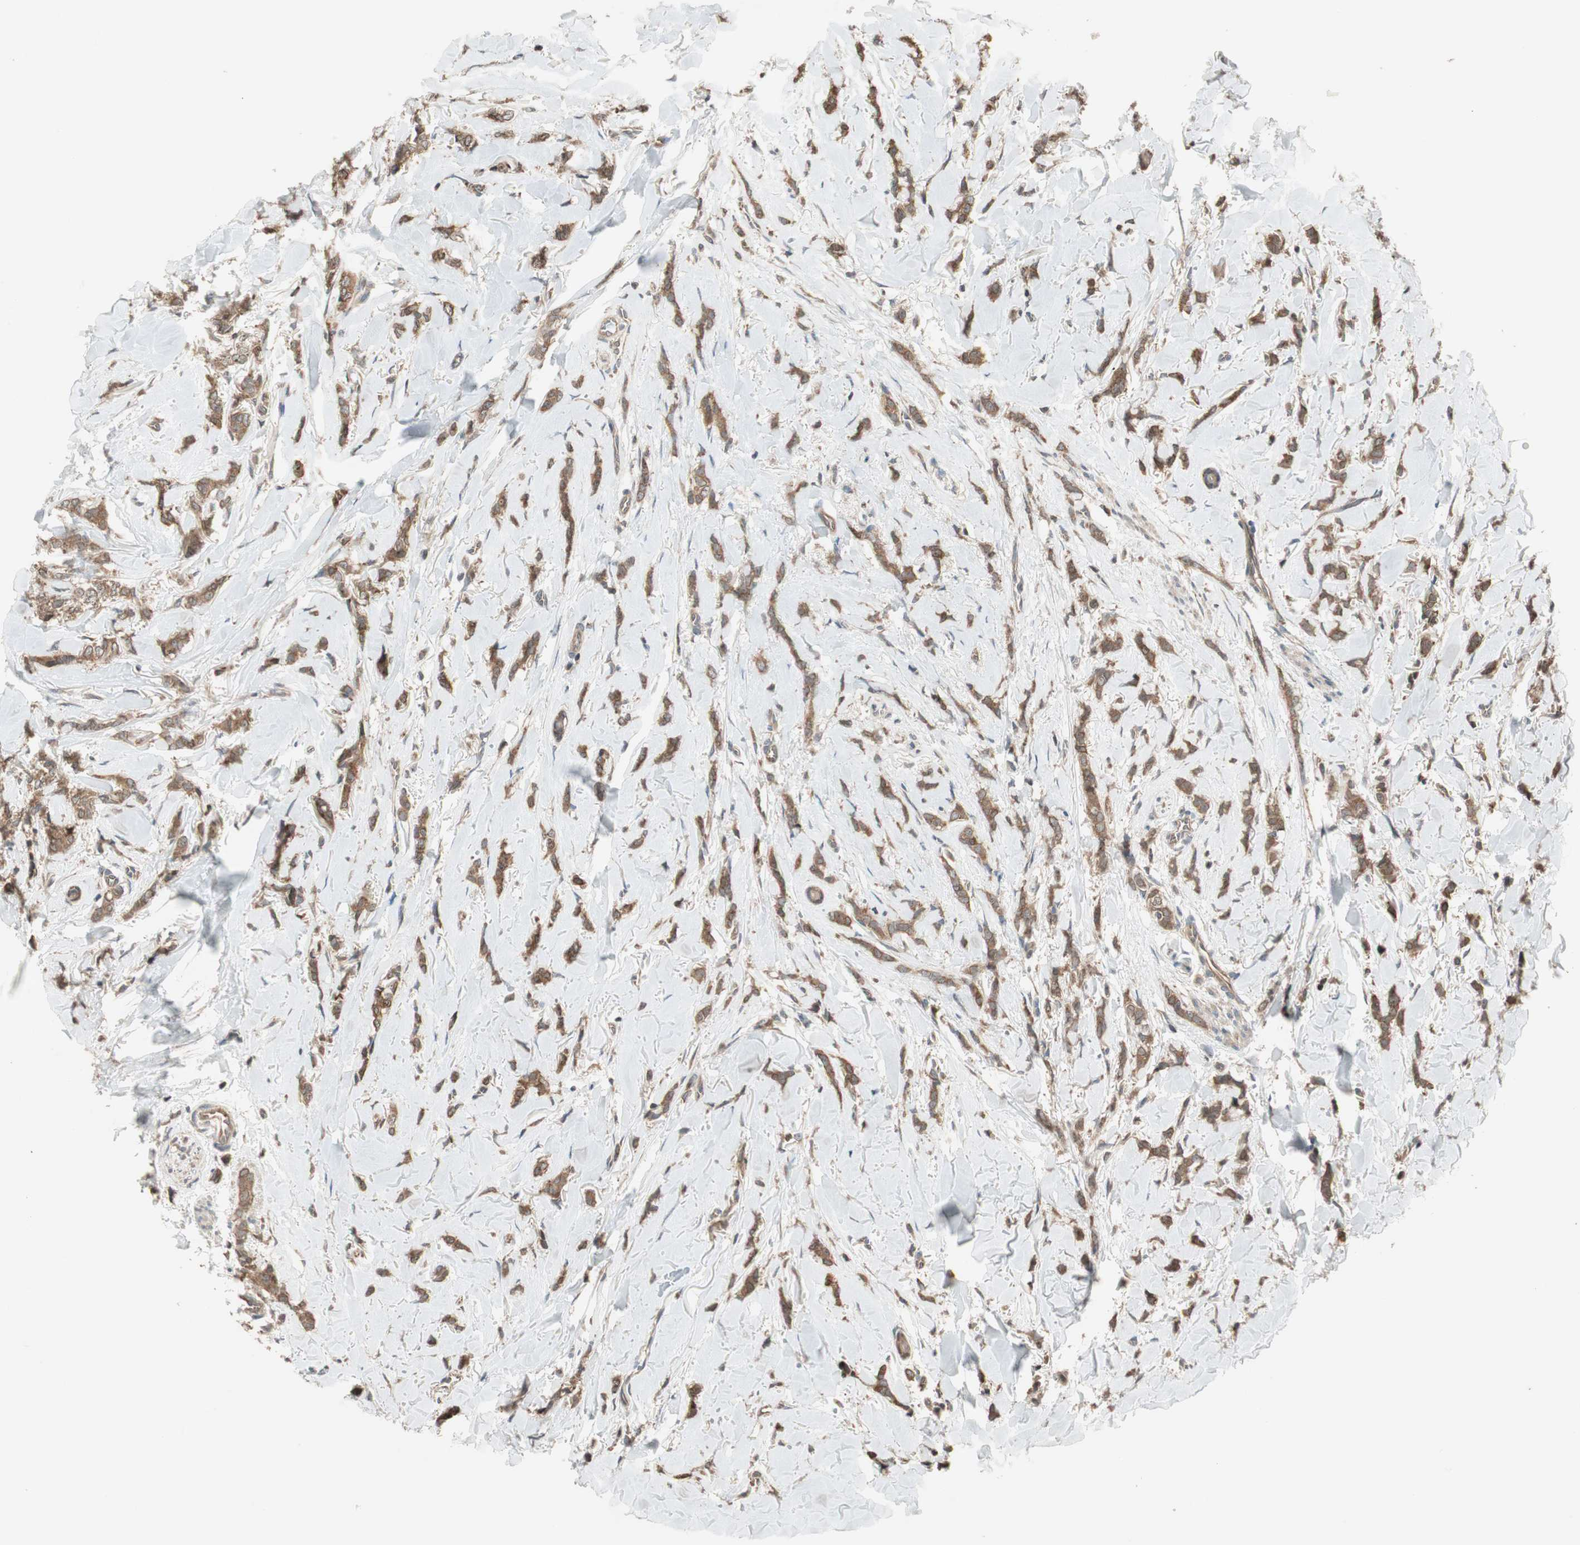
{"staining": {"intensity": "moderate", "quantity": ">75%", "location": "cytoplasmic/membranous"}, "tissue": "breast cancer", "cell_type": "Tumor cells", "image_type": "cancer", "snomed": [{"axis": "morphology", "description": "Lobular carcinoma"}, {"axis": "topography", "description": "Skin"}, {"axis": "topography", "description": "Breast"}], "caption": "A brown stain shows moderate cytoplasmic/membranous expression of a protein in breast cancer (lobular carcinoma) tumor cells.", "gene": "ATP6AP2", "patient": {"sex": "female", "age": 46}}